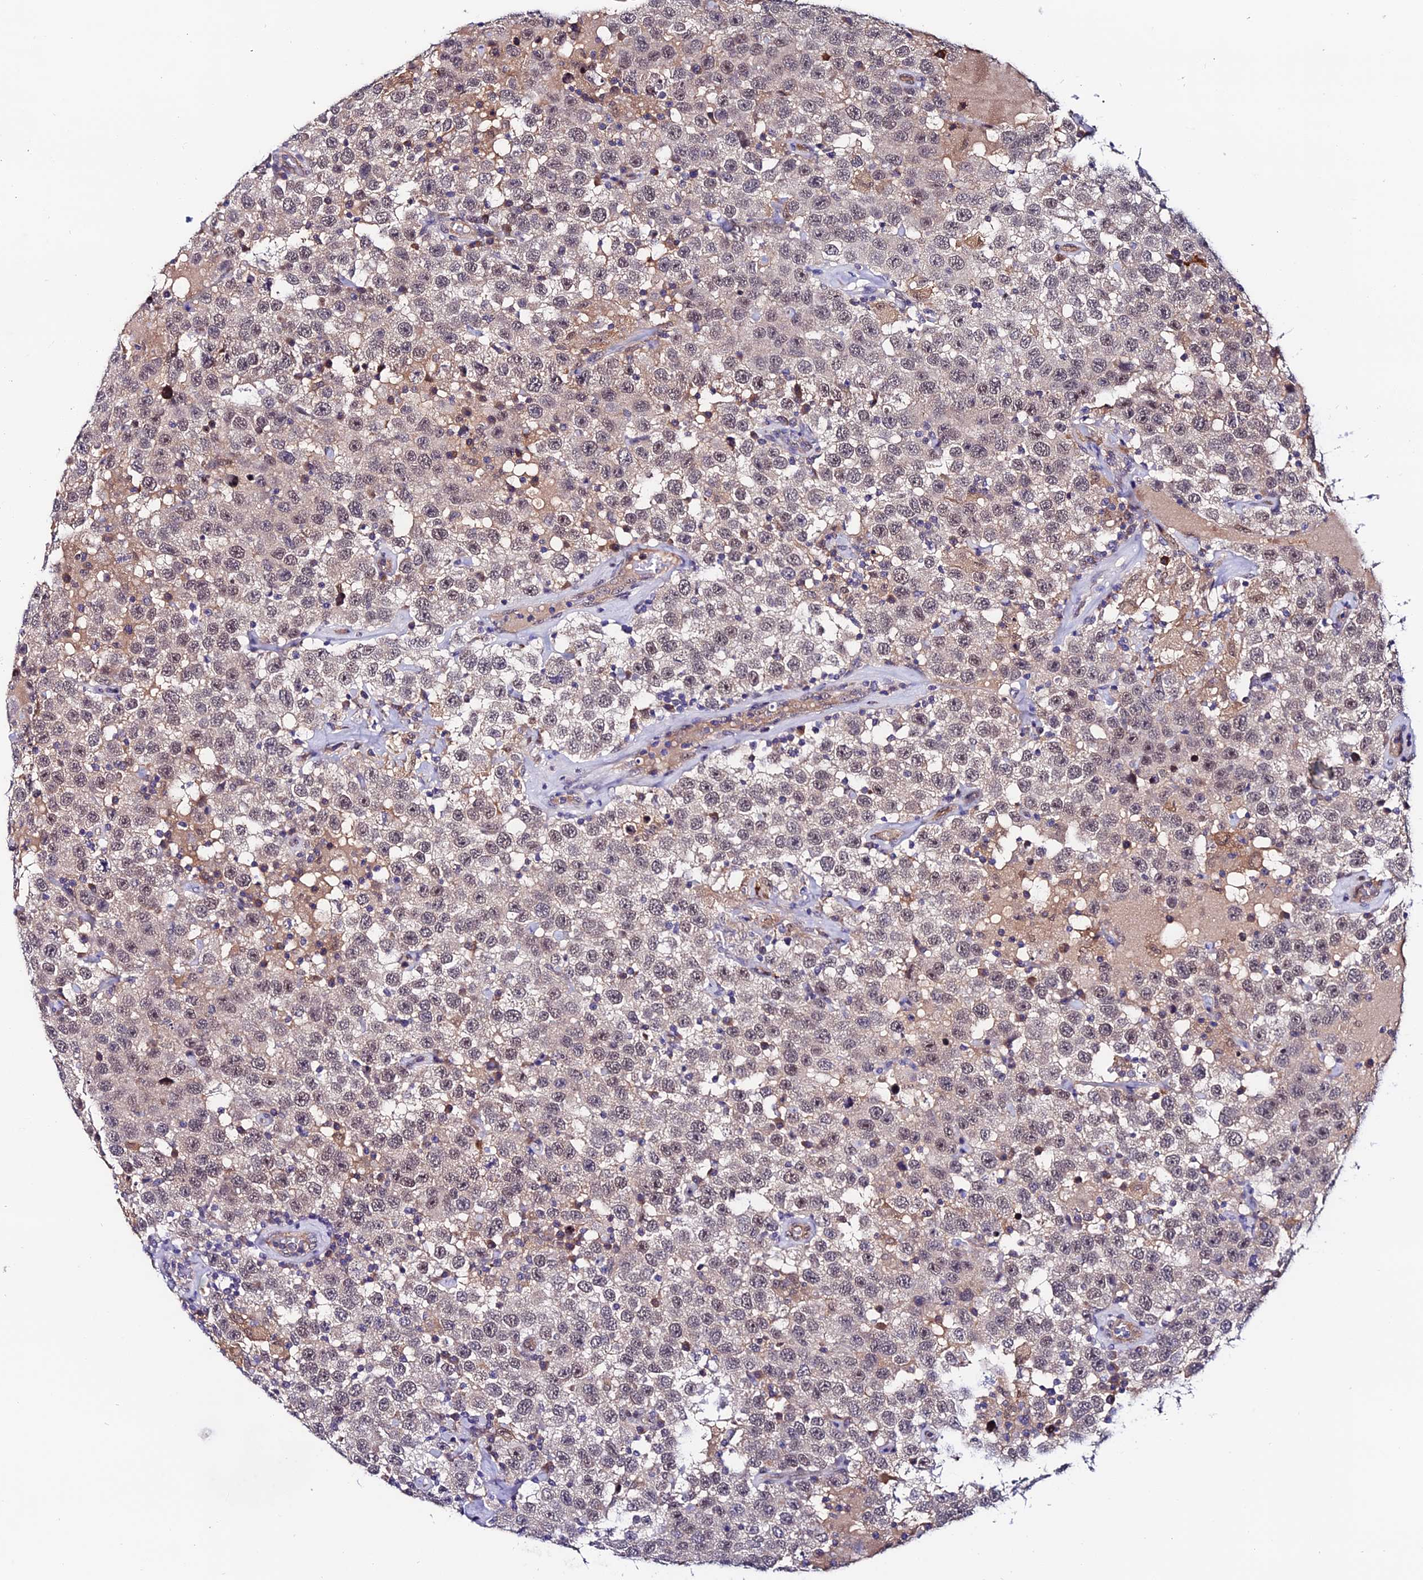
{"staining": {"intensity": "weak", "quantity": "25%-75%", "location": "nuclear"}, "tissue": "testis cancer", "cell_type": "Tumor cells", "image_type": "cancer", "snomed": [{"axis": "morphology", "description": "Seminoma, NOS"}, {"axis": "topography", "description": "Testis"}], "caption": "Weak nuclear expression for a protein is seen in about 25%-75% of tumor cells of testis cancer using immunohistochemistry (IHC).", "gene": "FZD8", "patient": {"sex": "male", "age": 41}}